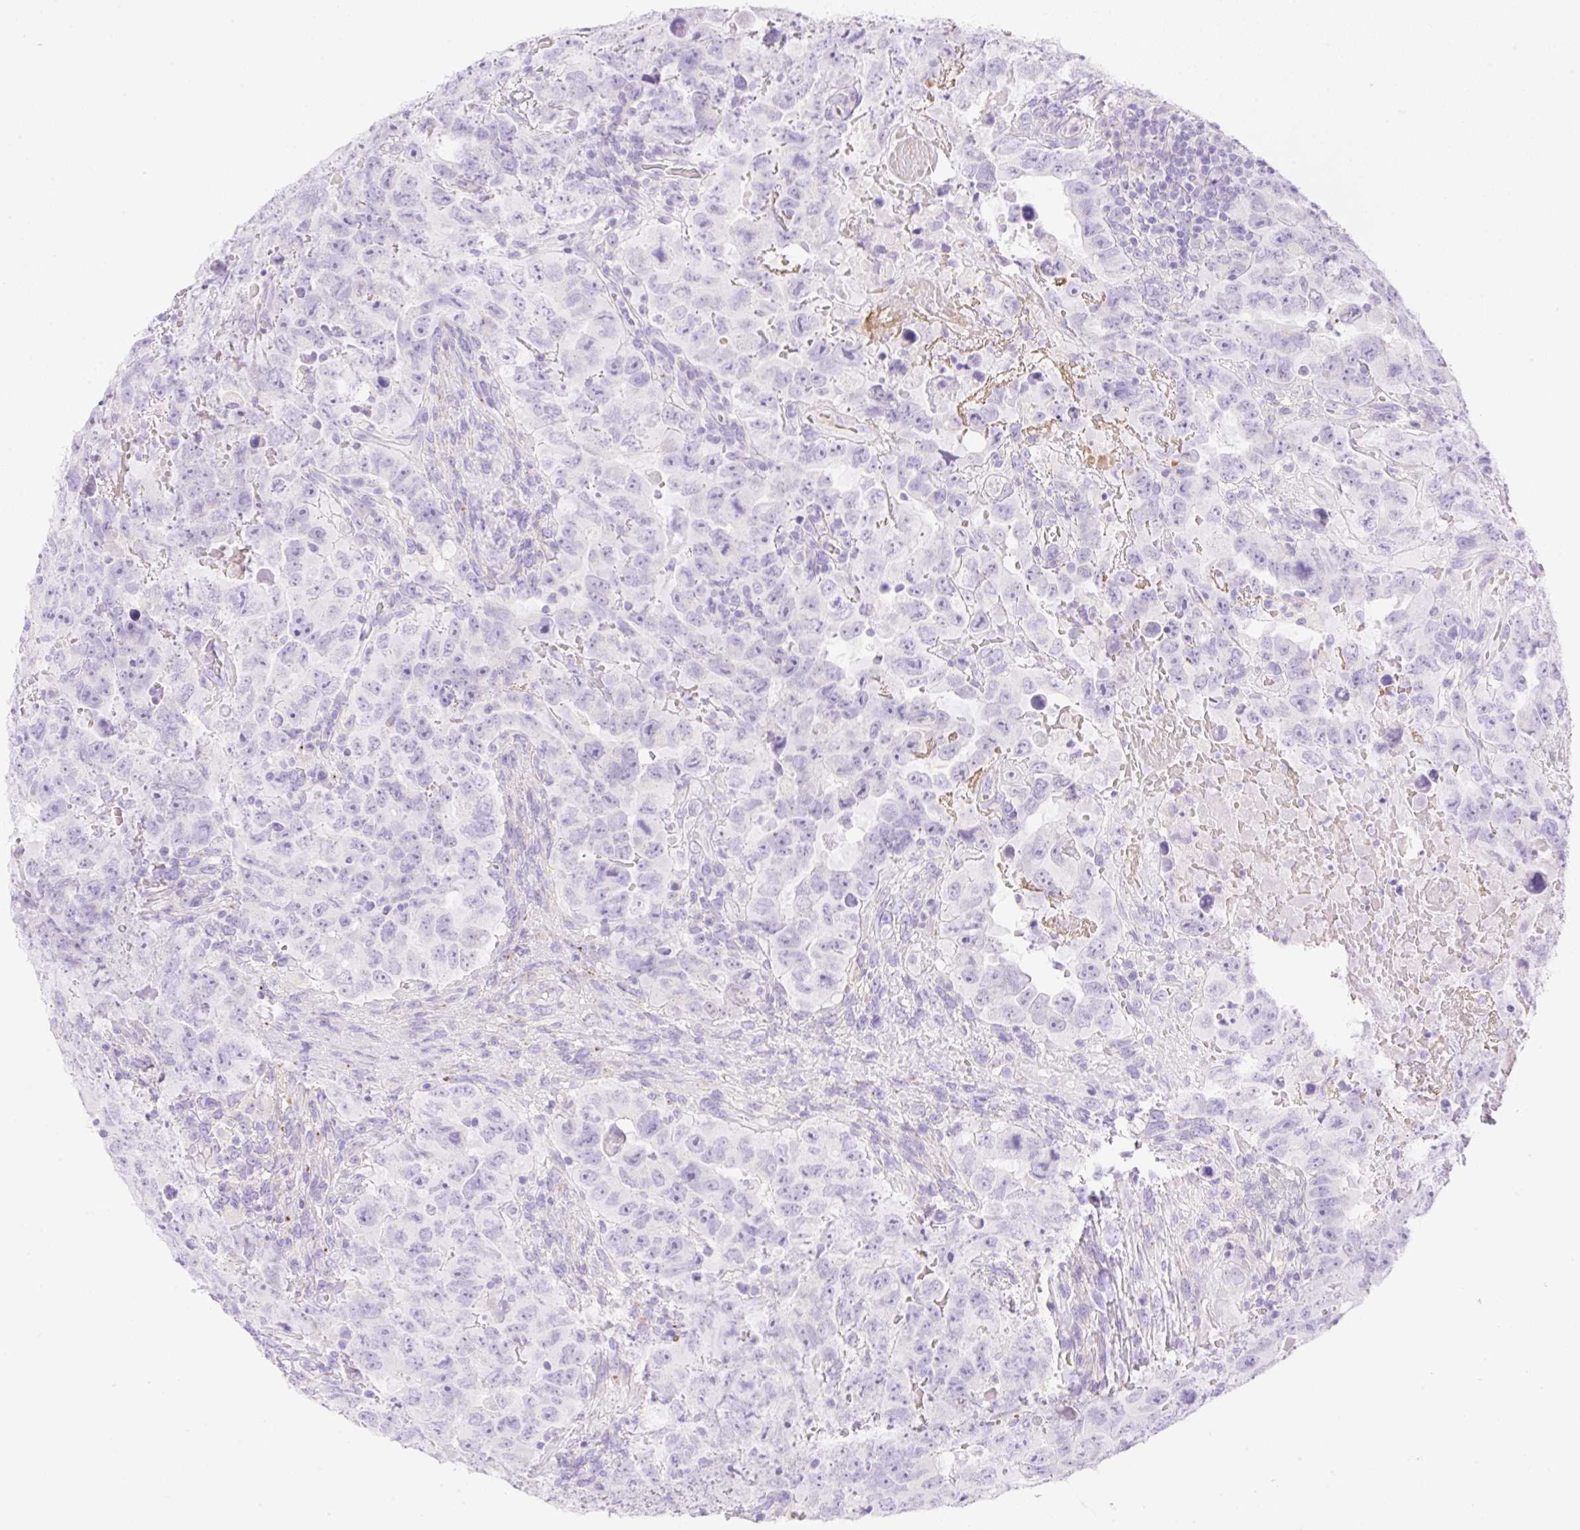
{"staining": {"intensity": "negative", "quantity": "none", "location": "none"}, "tissue": "testis cancer", "cell_type": "Tumor cells", "image_type": "cancer", "snomed": [{"axis": "morphology", "description": "Carcinoma, Embryonal, NOS"}, {"axis": "topography", "description": "Testis"}], "caption": "High magnification brightfield microscopy of embryonal carcinoma (testis) stained with DAB (3,3'-diaminobenzidine) (brown) and counterstained with hematoxylin (blue): tumor cells show no significant expression.", "gene": "CDX1", "patient": {"sex": "male", "age": 24}}